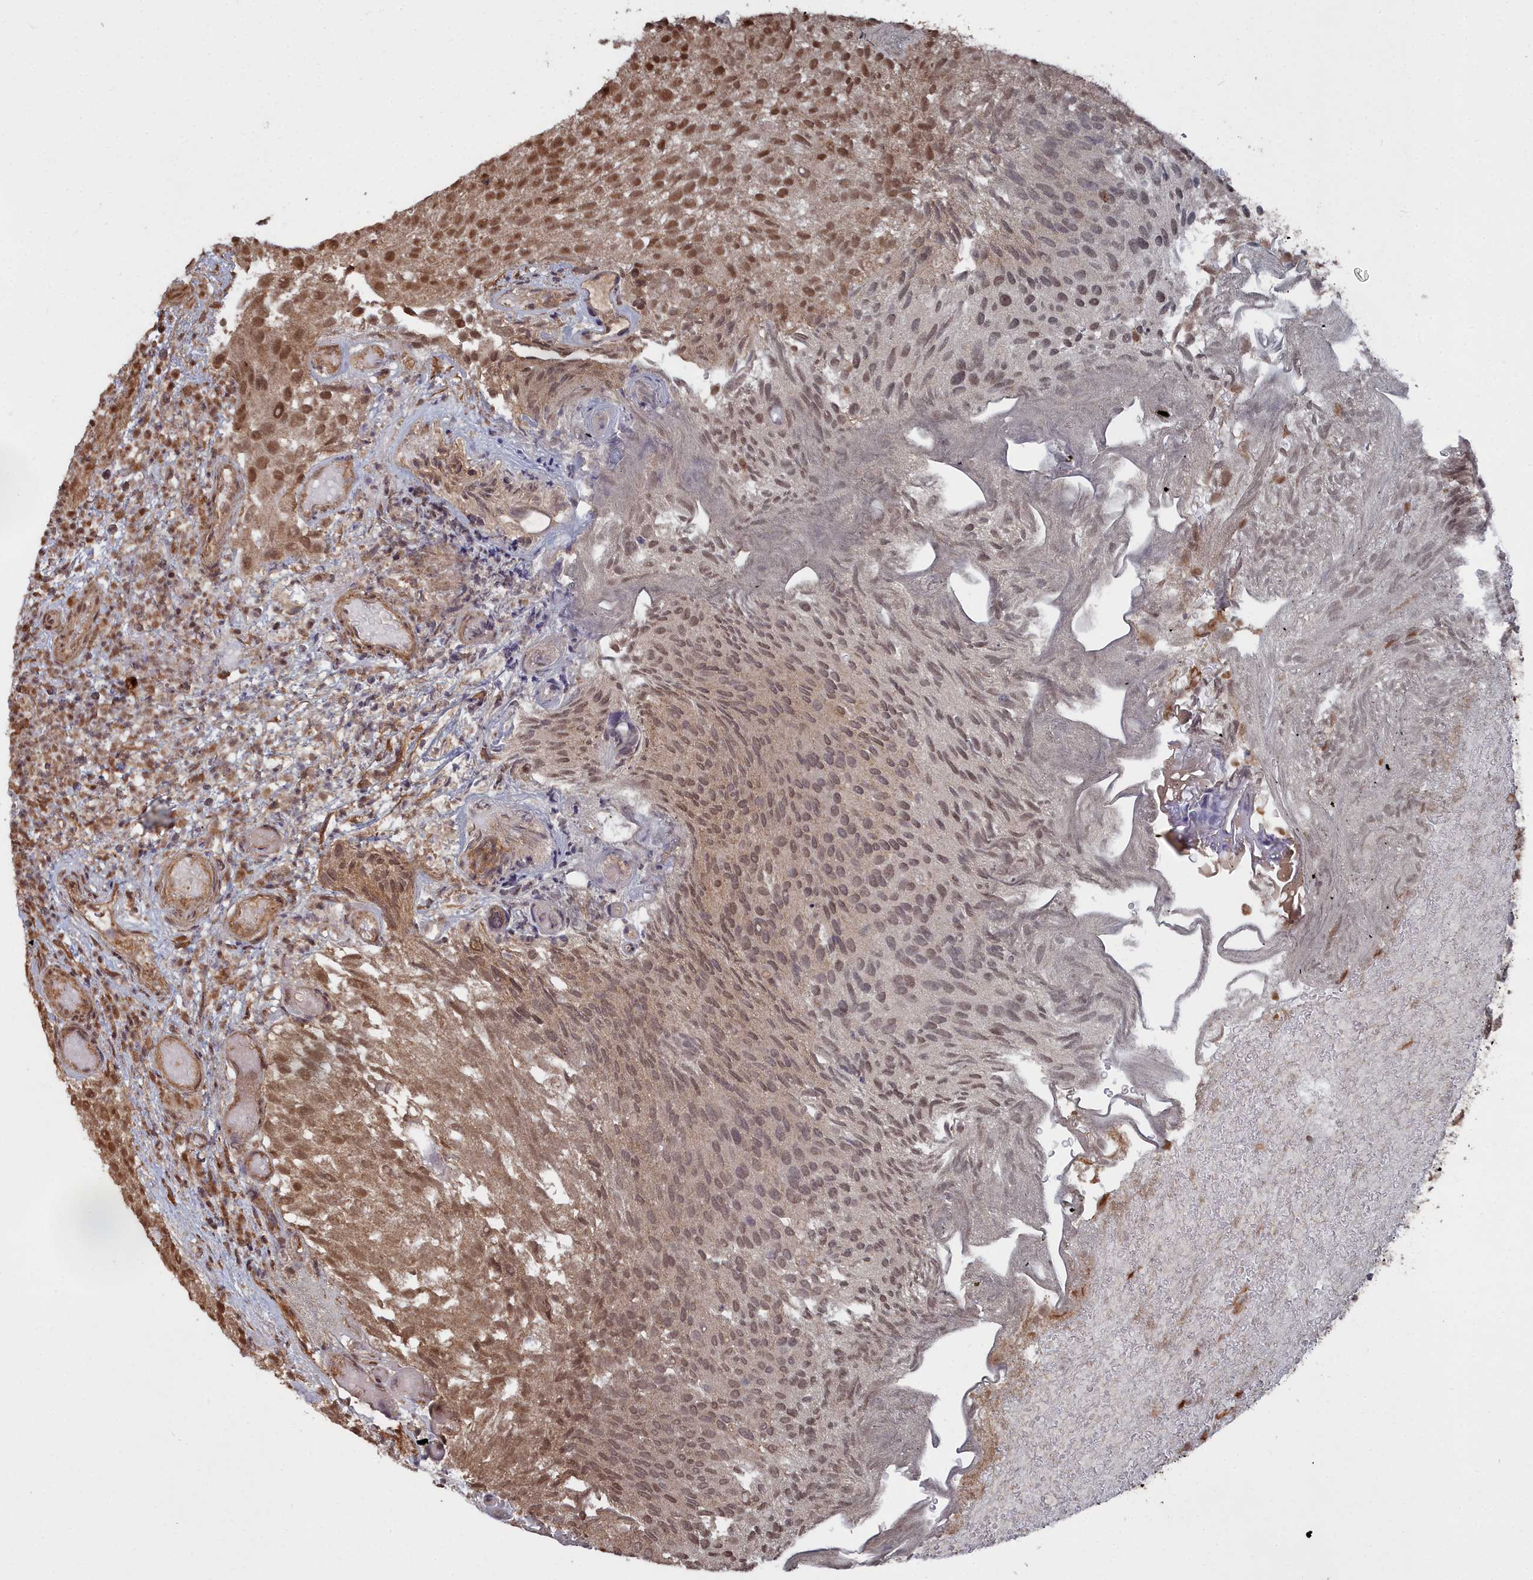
{"staining": {"intensity": "moderate", "quantity": ">75%", "location": "nuclear"}, "tissue": "urothelial cancer", "cell_type": "Tumor cells", "image_type": "cancer", "snomed": [{"axis": "morphology", "description": "Urothelial carcinoma, Low grade"}, {"axis": "topography", "description": "Urinary bladder"}], "caption": "Low-grade urothelial carcinoma stained for a protein (brown) demonstrates moderate nuclear positive staining in about >75% of tumor cells.", "gene": "CCNP", "patient": {"sex": "male", "age": 78}}